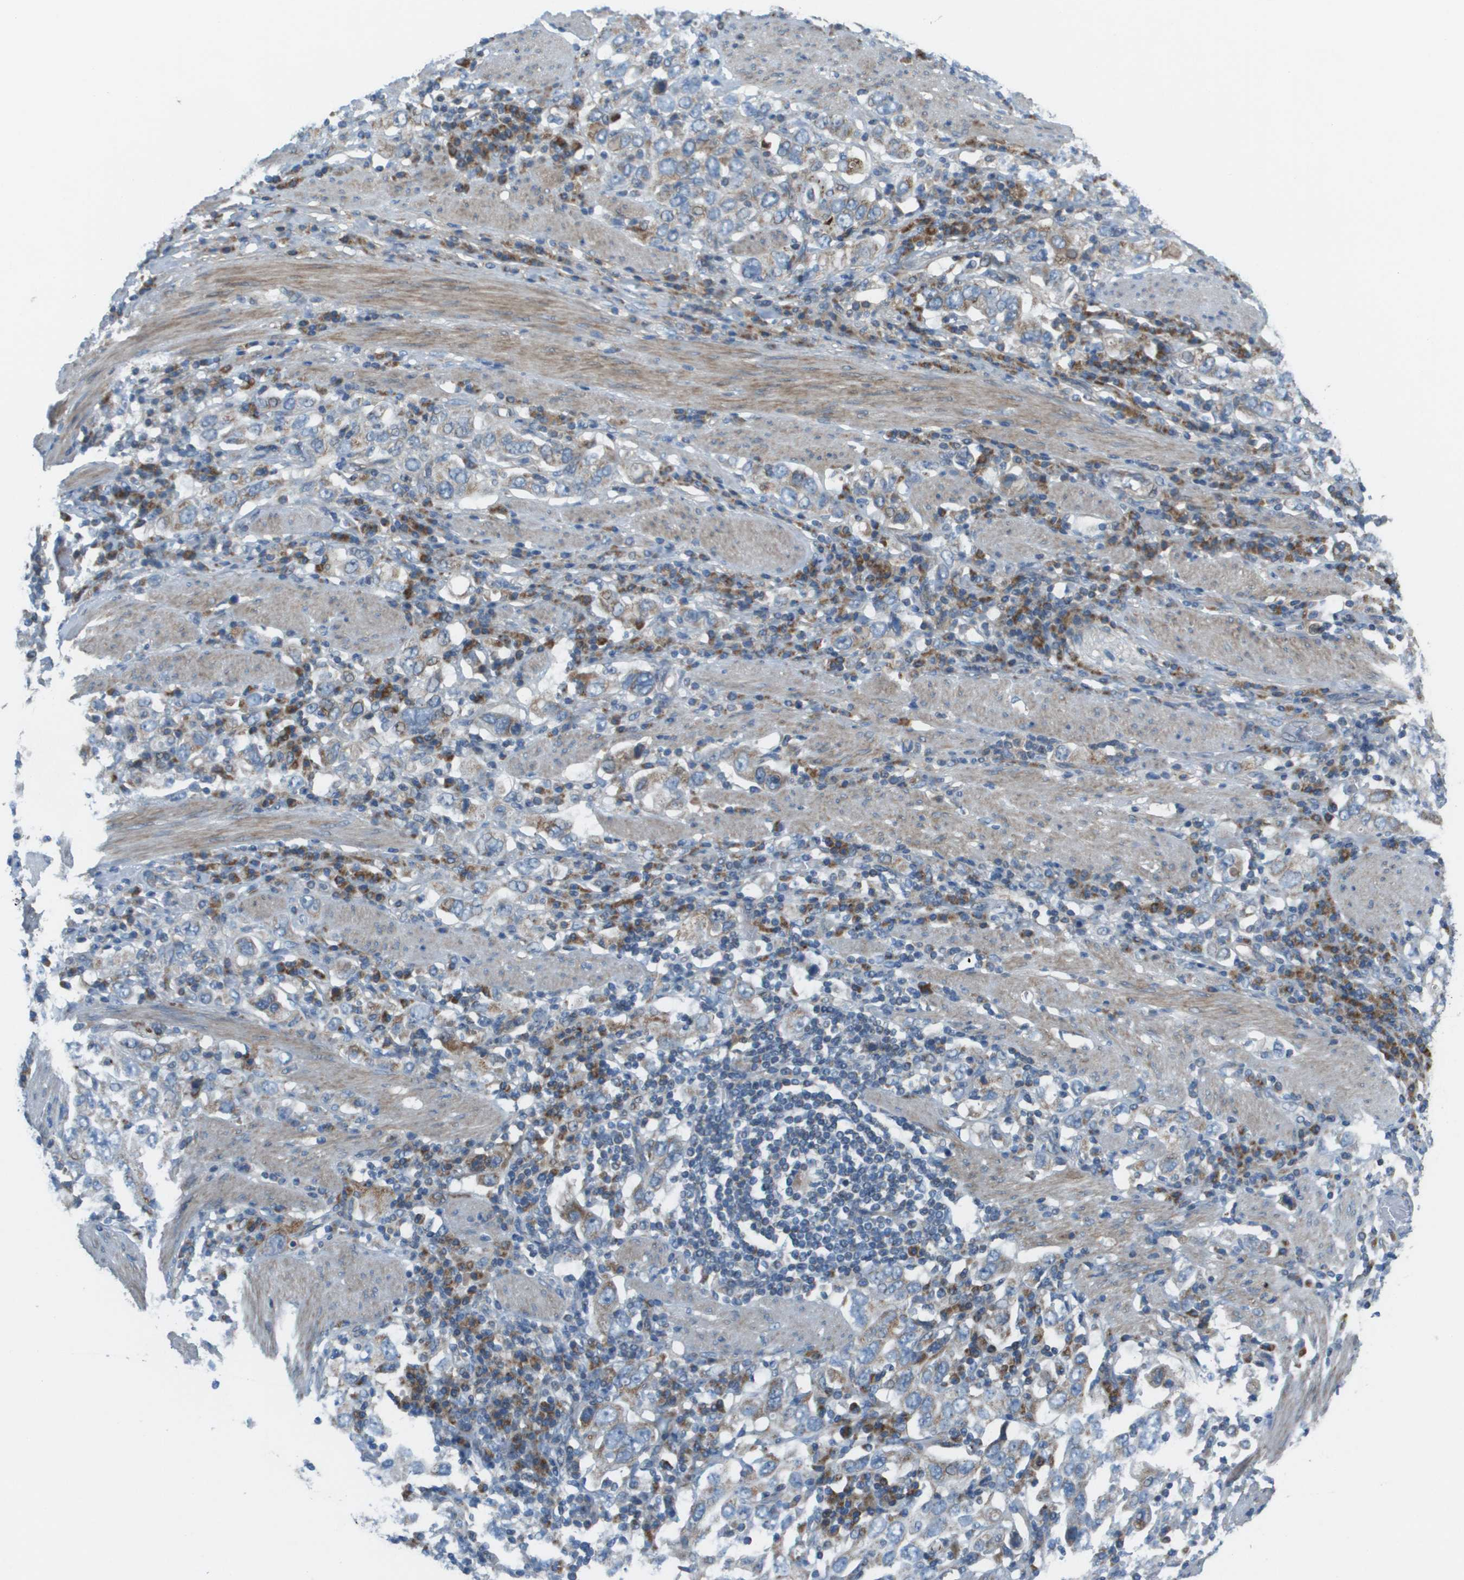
{"staining": {"intensity": "weak", "quantity": "<25%", "location": "cytoplasmic/membranous"}, "tissue": "stomach cancer", "cell_type": "Tumor cells", "image_type": "cancer", "snomed": [{"axis": "morphology", "description": "Adenocarcinoma, NOS"}, {"axis": "topography", "description": "Stomach, upper"}], "caption": "Immunohistochemical staining of adenocarcinoma (stomach) reveals no significant staining in tumor cells. Nuclei are stained in blue.", "gene": "GALNT6", "patient": {"sex": "male", "age": 62}}